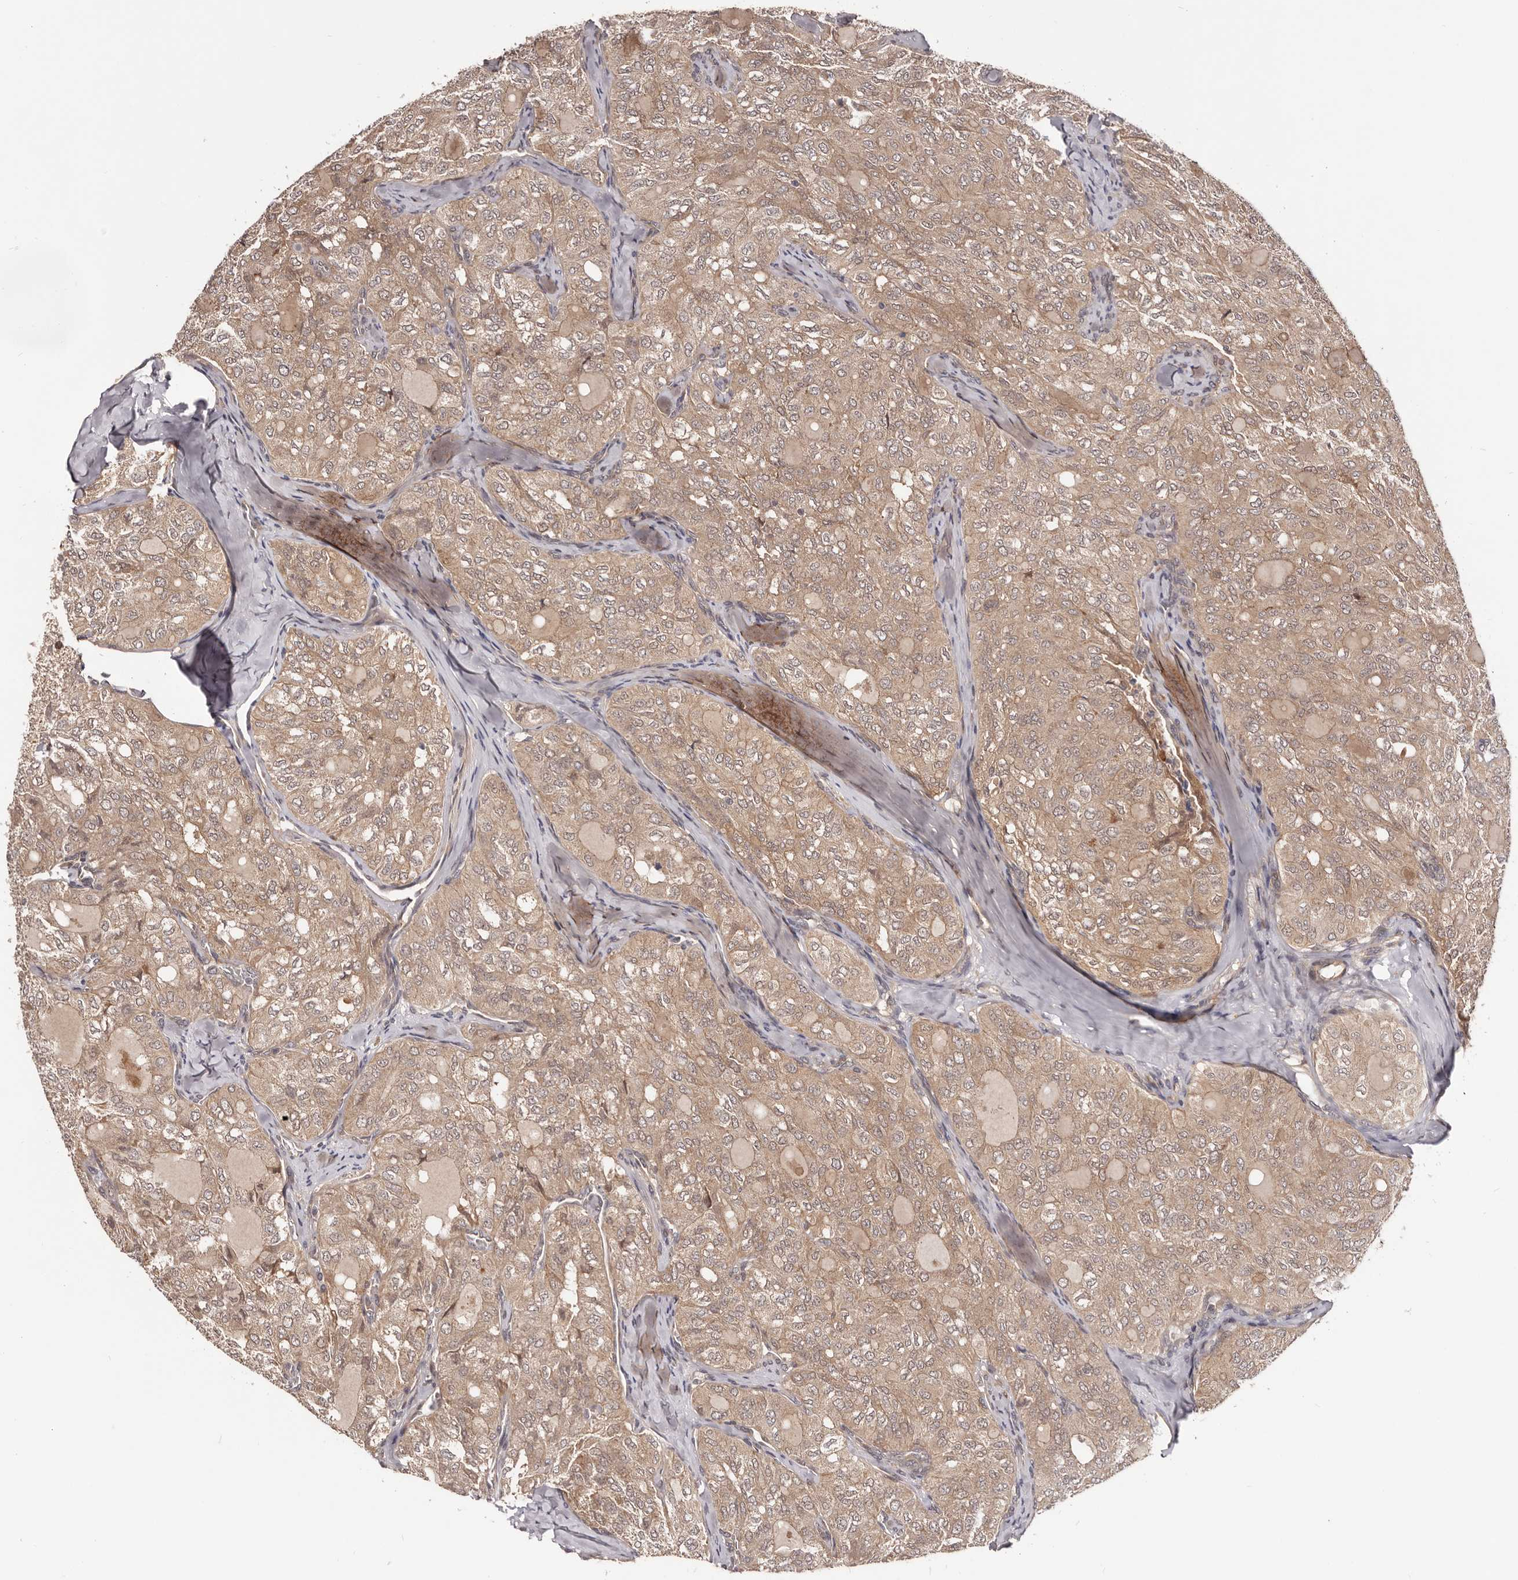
{"staining": {"intensity": "weak", "quantity": ">75%", "location": "cytoplasmic/membranous"}, "tissue": "thyroid cancer", "cell_type": "Tumor cells", "image_type": "cancer", "snomed": [{"axis": "morphology", "description": "Follicular adenoma carcinoma, NOS"}, {"axis": "topography", "description": "Thyroid gland"}], "caption": "DAB (3,3'-diaminobenzidine) immunohistochemical staining of follicular adenoma carcinoma (thyroid) reveals weak cytoplasmic/membranous protein staining in approximately >75% of tumor cells.", "gene": "MDP1", "patient": {"sex": "male", "age": 75}}